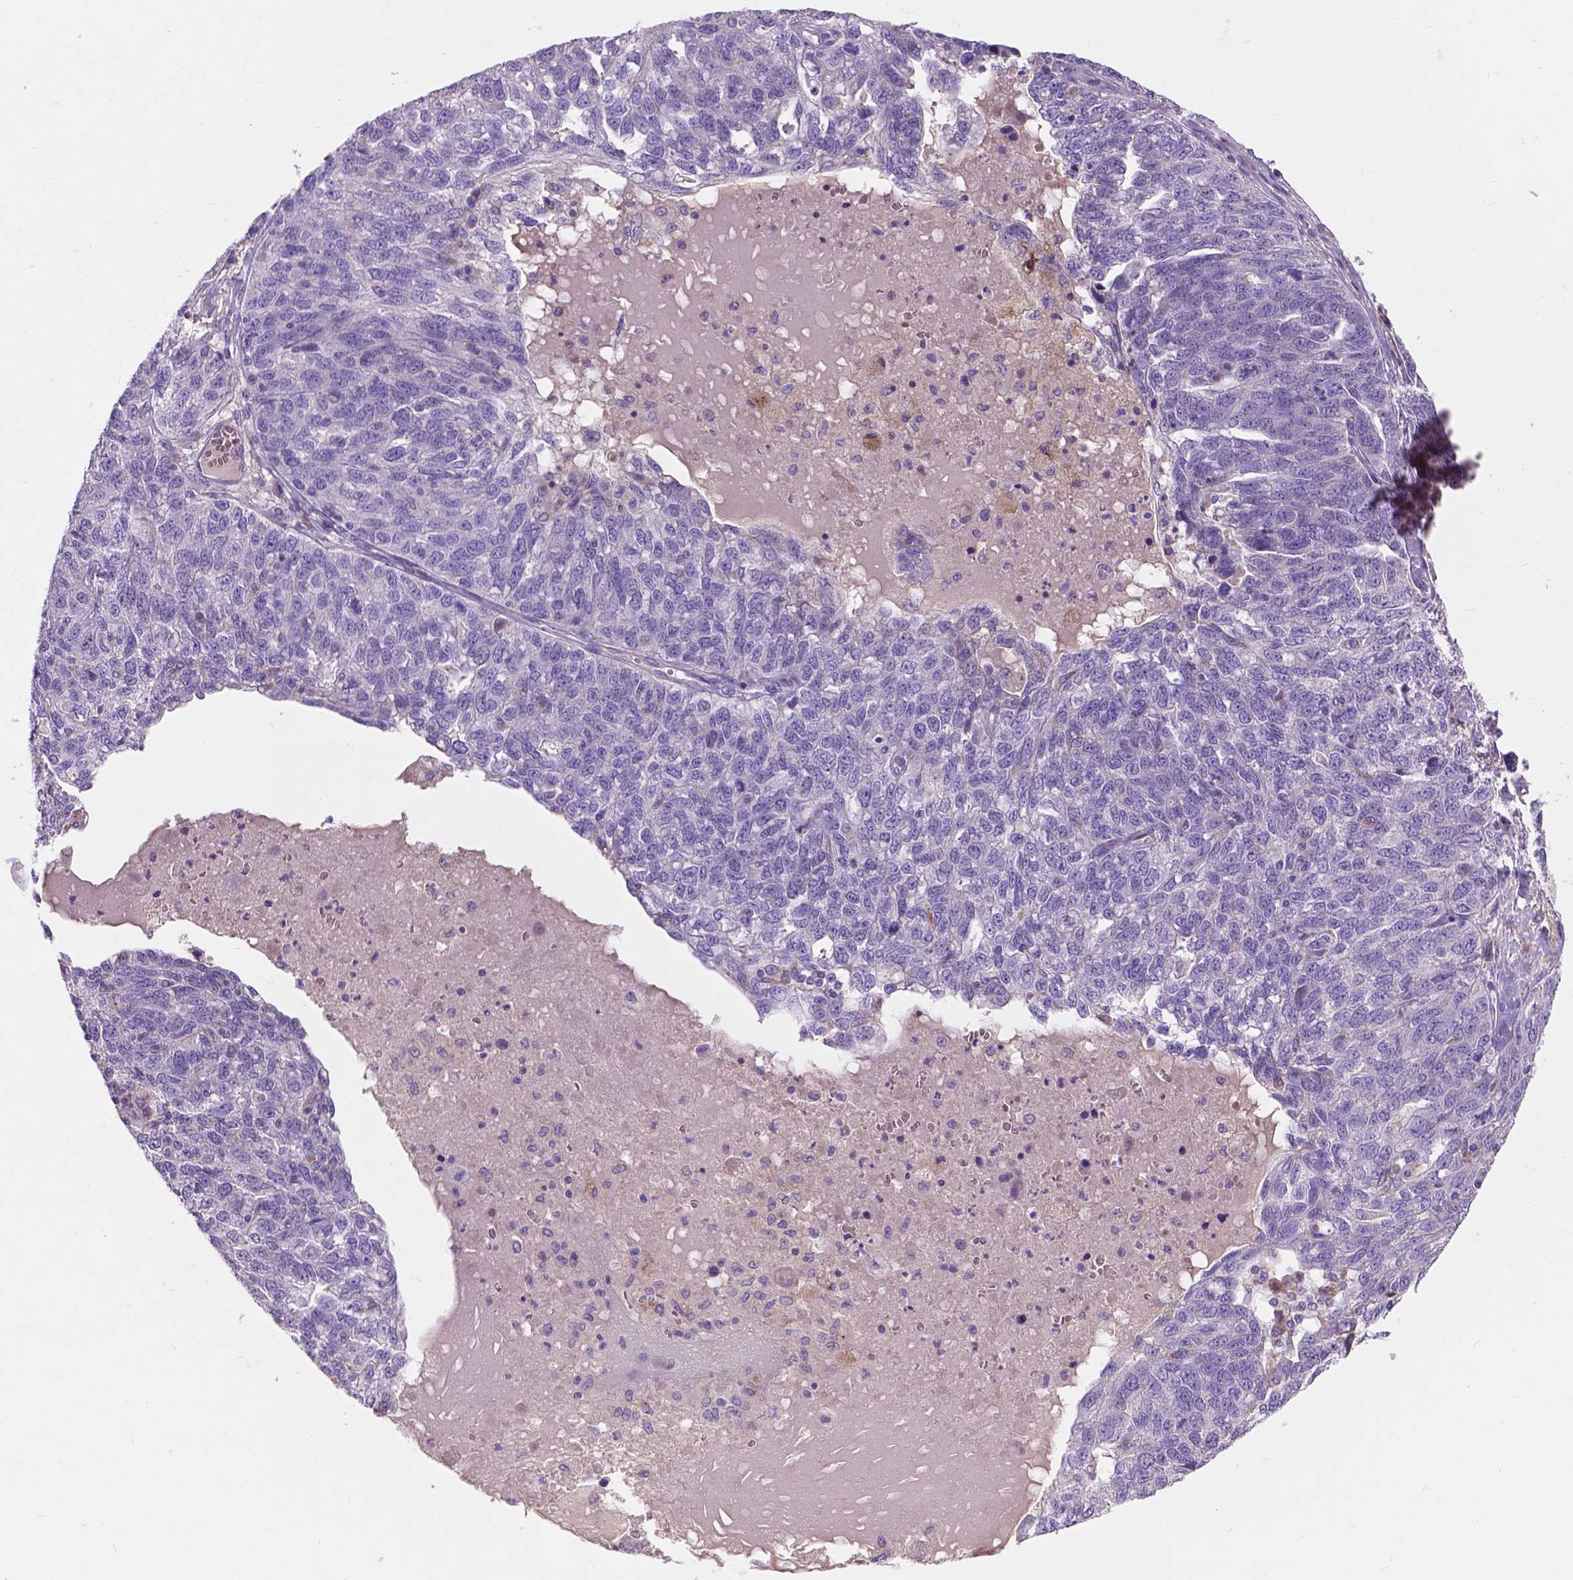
{"staining": {"intensity": "negative", "quantity": "none", "location": "none"}, "tissue": "ovarian cancer", "cell_type": "Tumor cells", "image_type": "cancer", "snomed": [{"axis": "morphology", "description": "Cystadenocarcinoma, serous, NOS"}, {"axis": "topography", "description": "Ovary"}], "caption": "Ovarian cancer was stained to show a protein in brown. There is no significant positivity in tumor cells. (Stains: DAB IHC with hematoxylin counter stain, Microscopy: brightfield microscopy at high magnification).", "gene": "NOXO1", "patient": {"sex": "female", "age": 71}}